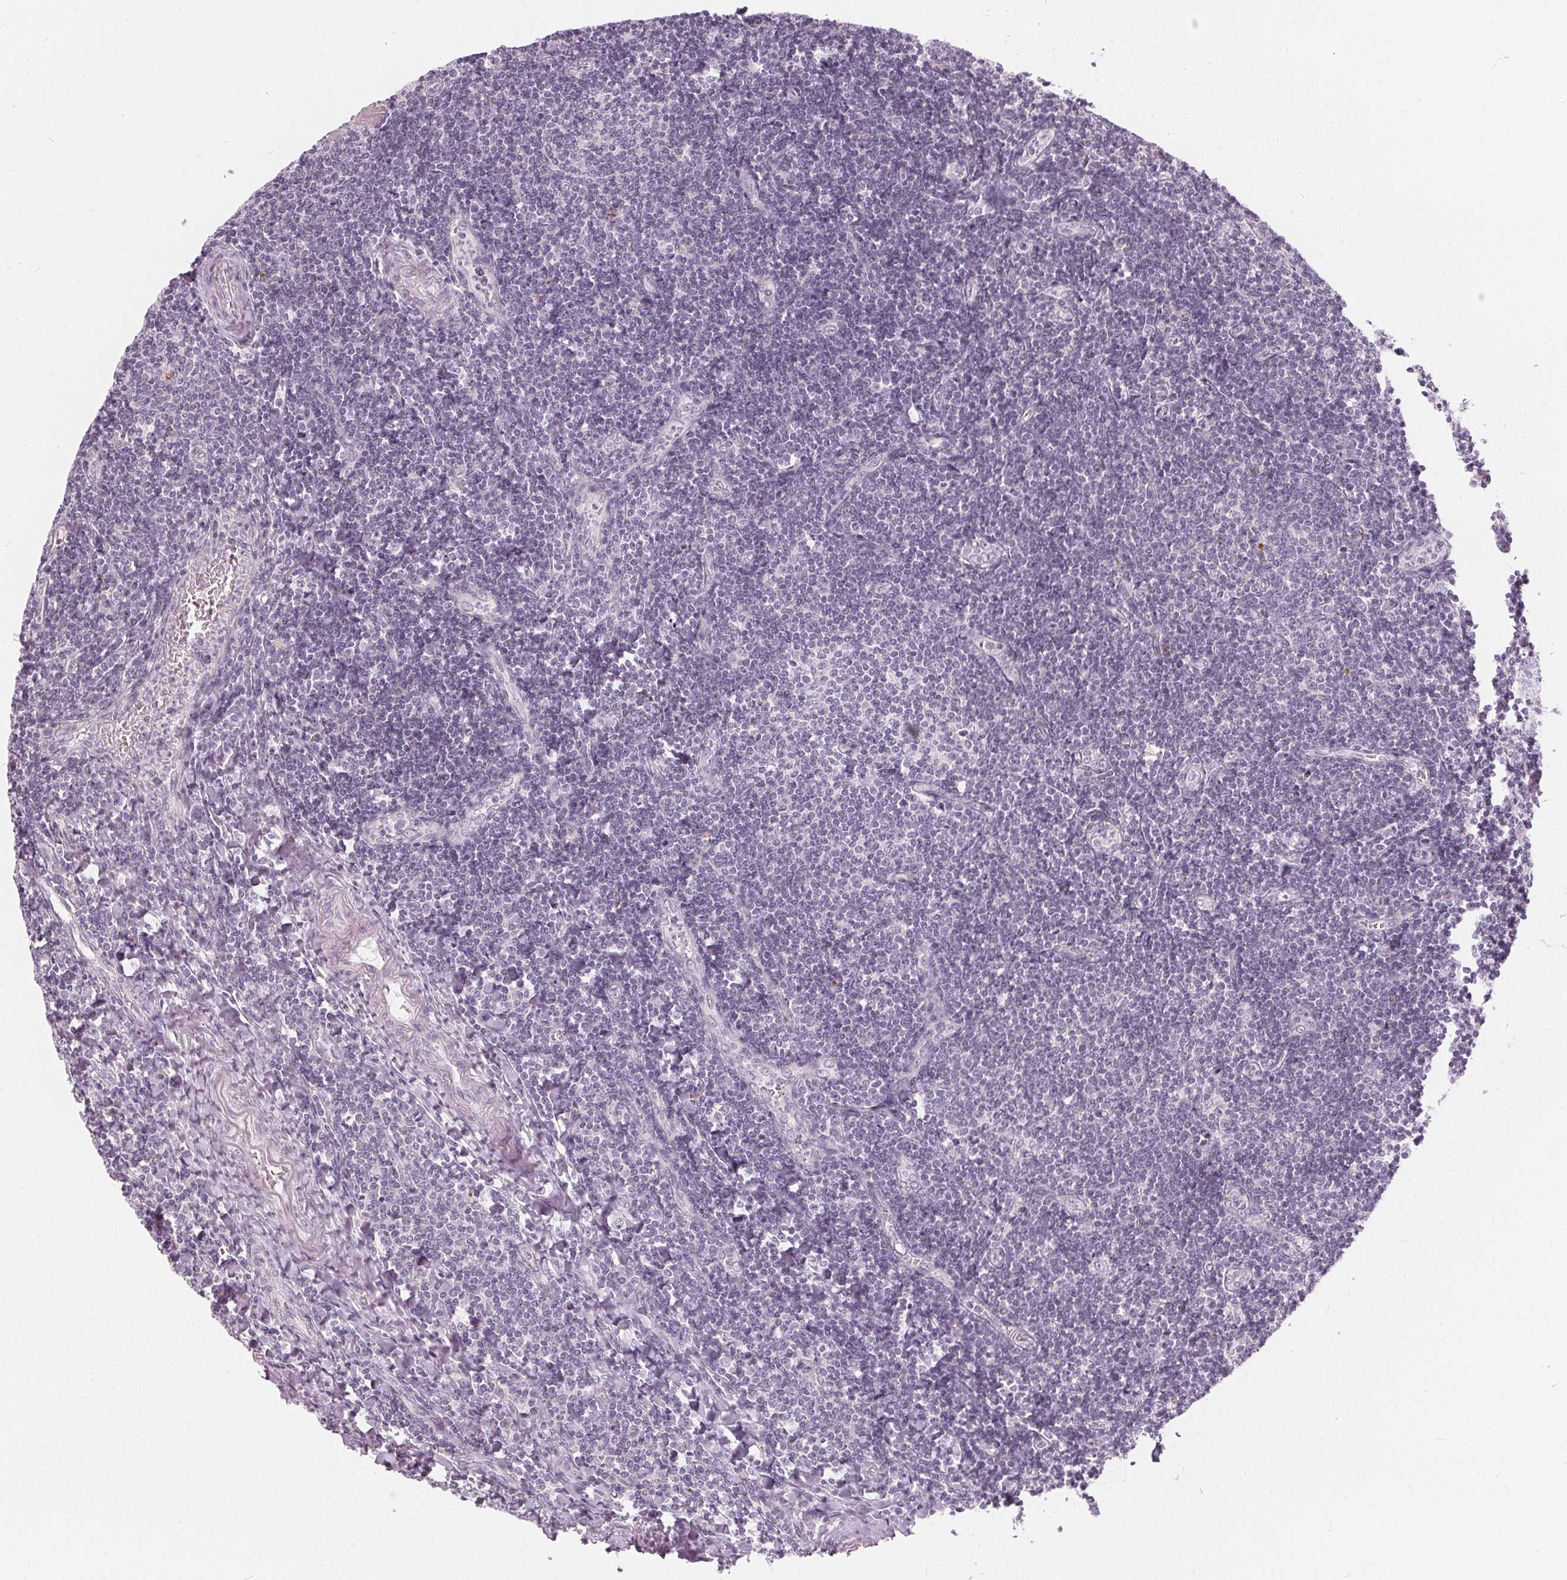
{"staining": {"intensity": "negative", "quantity": "none", "location": "none"}, "tissue": "tonsil", "cell_type": "Germinal center cells", "image_type": "normal", "snomed": [{"axis": "morphology", "description": "Normal tissue, NOS"}, {"axis": "morphology", "description": "Inflammation, NOS"}, {"axis": "topography", "description": "Tonsil"}], "caption": "A high-resolution histopathology image shows immunohistochemistry (IHC) staining of normal tonsil, which exhibits no significant staining in germinal center cells.", "gene": "HOPX", "patient": {"sex": "female", "age": 31}}